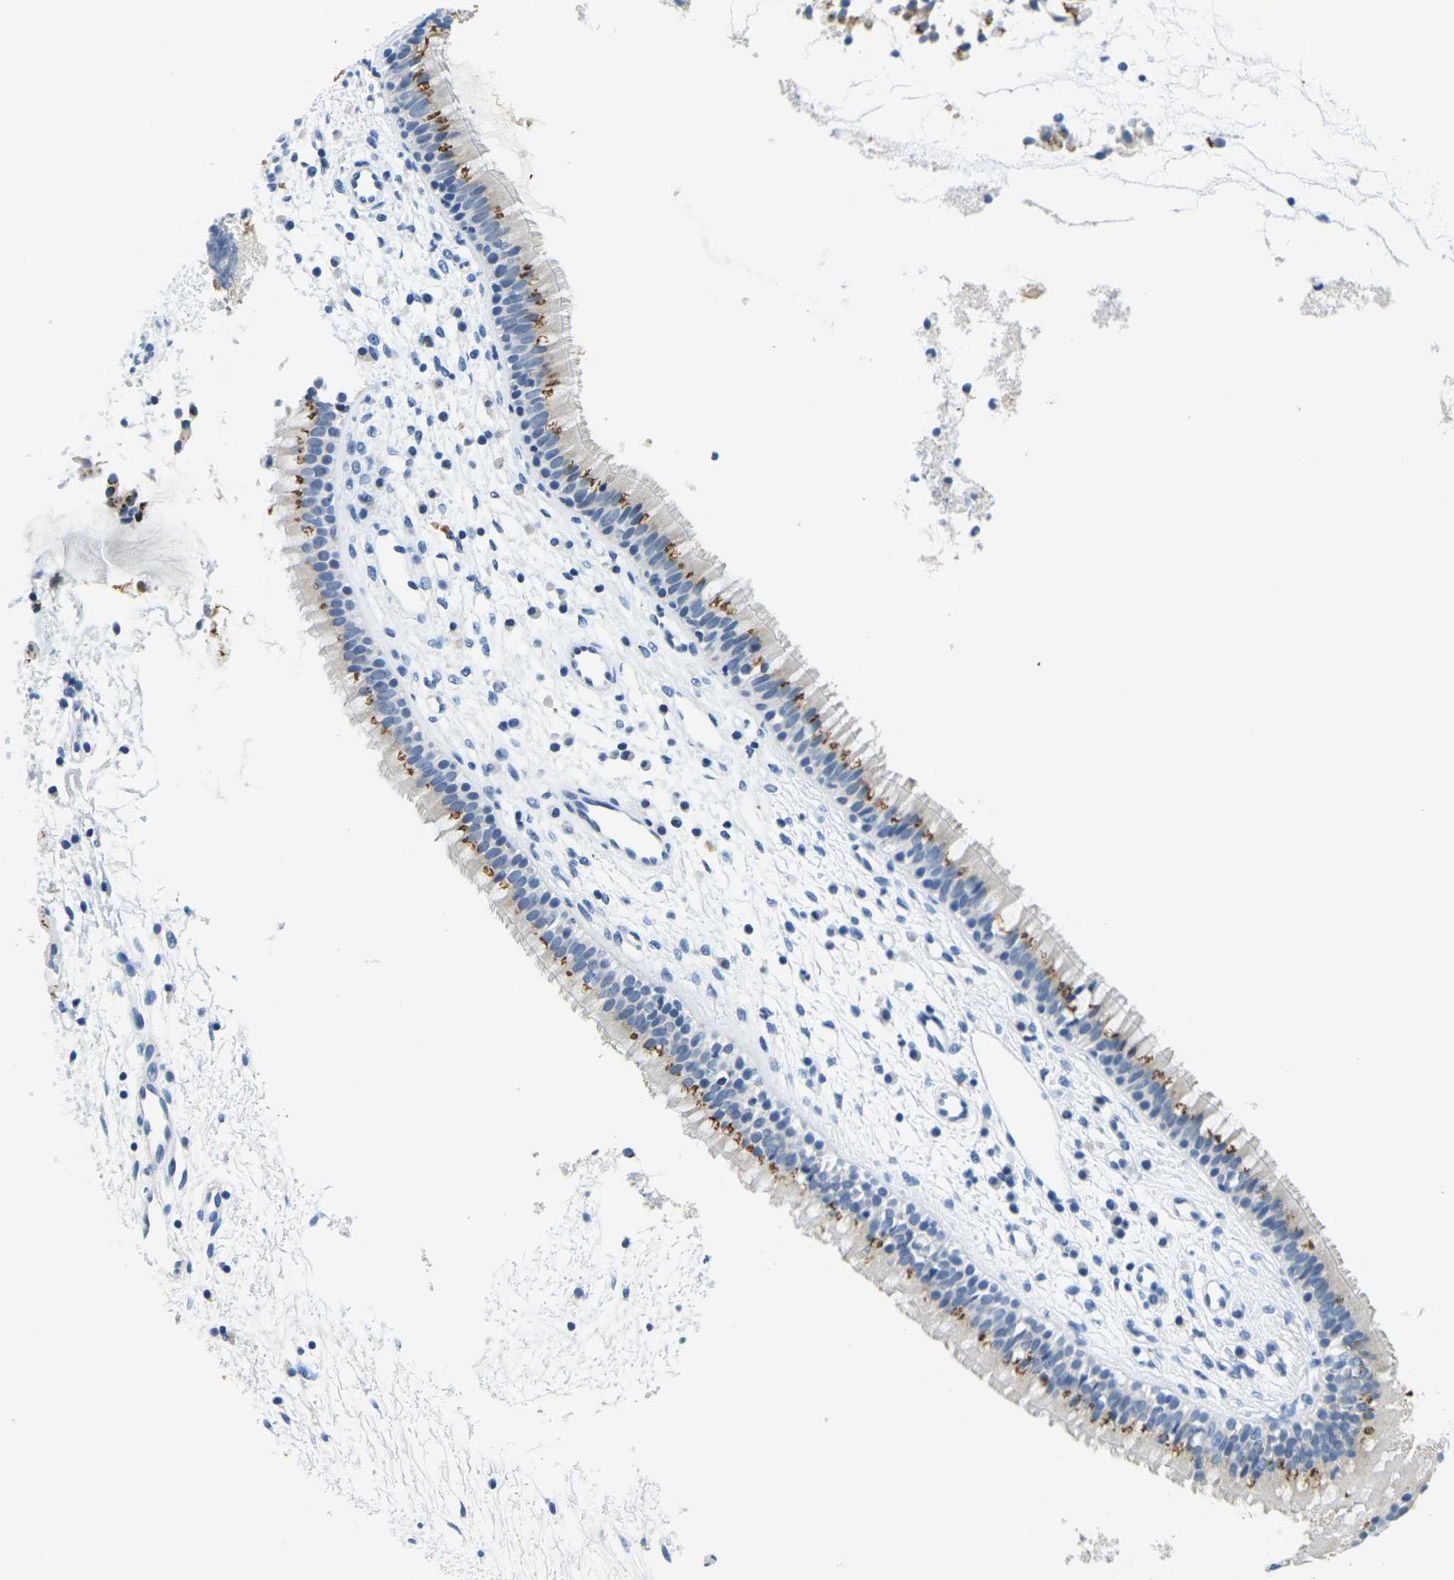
{"staining": {"intensity": "strong", "quantity": ">75%", "location": "cytoplasmic/membranous"}, "tissue": "nasopharynx", "cell_type": "Respiratory epithelial cells", "image_type": "normal", "snomed": [{"axis": "morphology", "description": "Normal tissue, NOS"}, {"axis": "topography", "description": "Nasopharynx"}], "caption": "A photomicrograph of human nasopharynx stained for a protein reveals strong cytoplasmic/membranous brown staining in respiratory epithelial cells.", "gene": "FAM3D", "patient": {"sex": "male", "age": 21}}